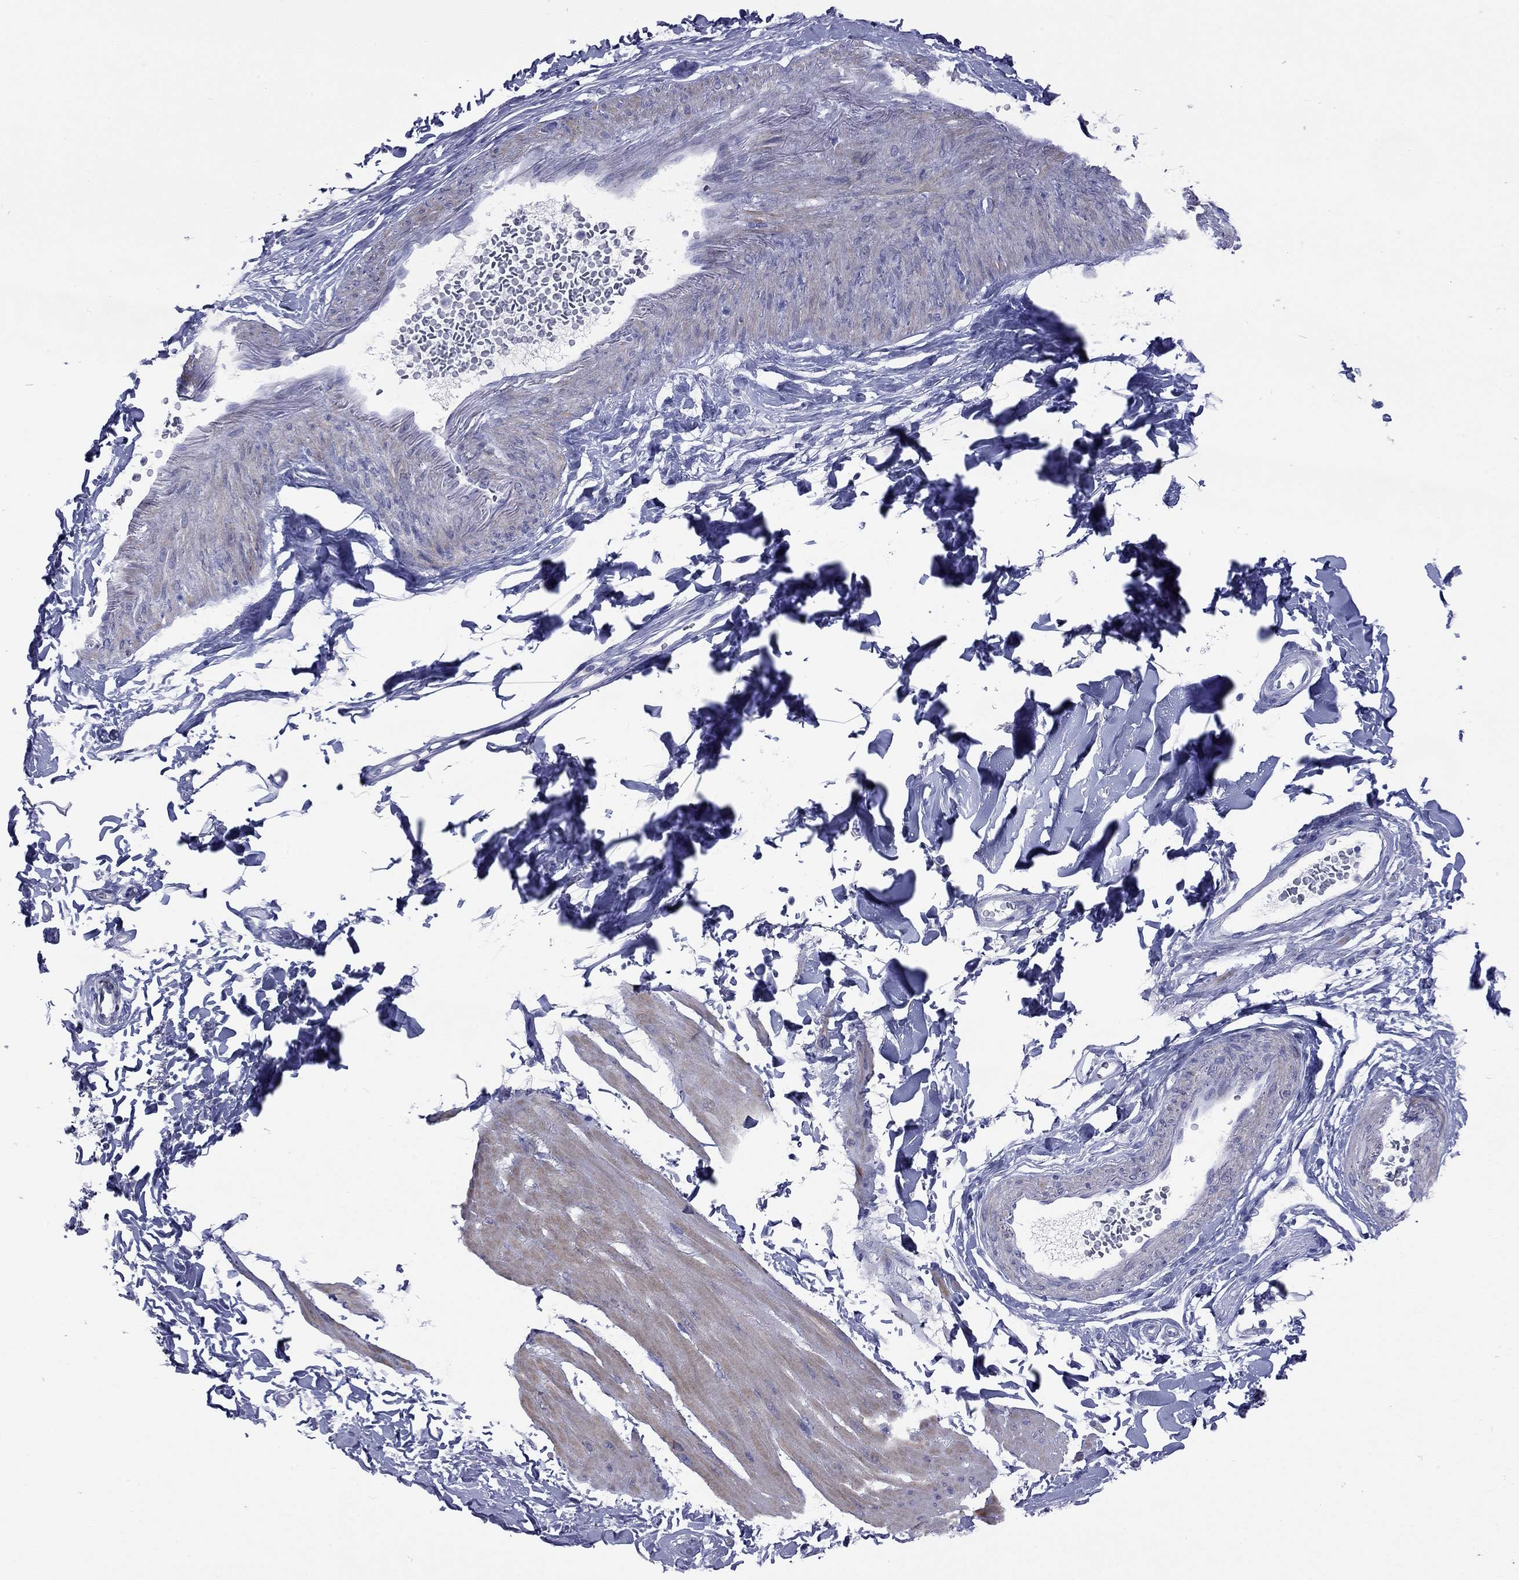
{"staining": {"intensity": "weak", "quantity": "25%-75%", "location": "cytoplasmic/membranous"}, "tissue": "smooth muscle", "cell_type": "Smooth muscle cells", "image_type": "normal", "snomed": [{"axis": "morphology", "description": "Normal tissue, NOS"}, {"axis": "topography", "description": "Adipose tissue"}, {"axis": "topography", "description": "Smooth muscle"}, {"axis": "topography", "description": "Peripheral nerve tissue"}], "caption": "Immunohistochemistry (IHC) image of normal smooth muscle: smooth muscle stained using immunohistochemistry reveals low levels of weak protein expression localized specifically in the cytoplasmic/membranous of smooth muscle cells, appearing as a cytoplasmic/membranous brown color.", "gene": "ACTL7B", "patient": {"sex": "male", "age": 83}}